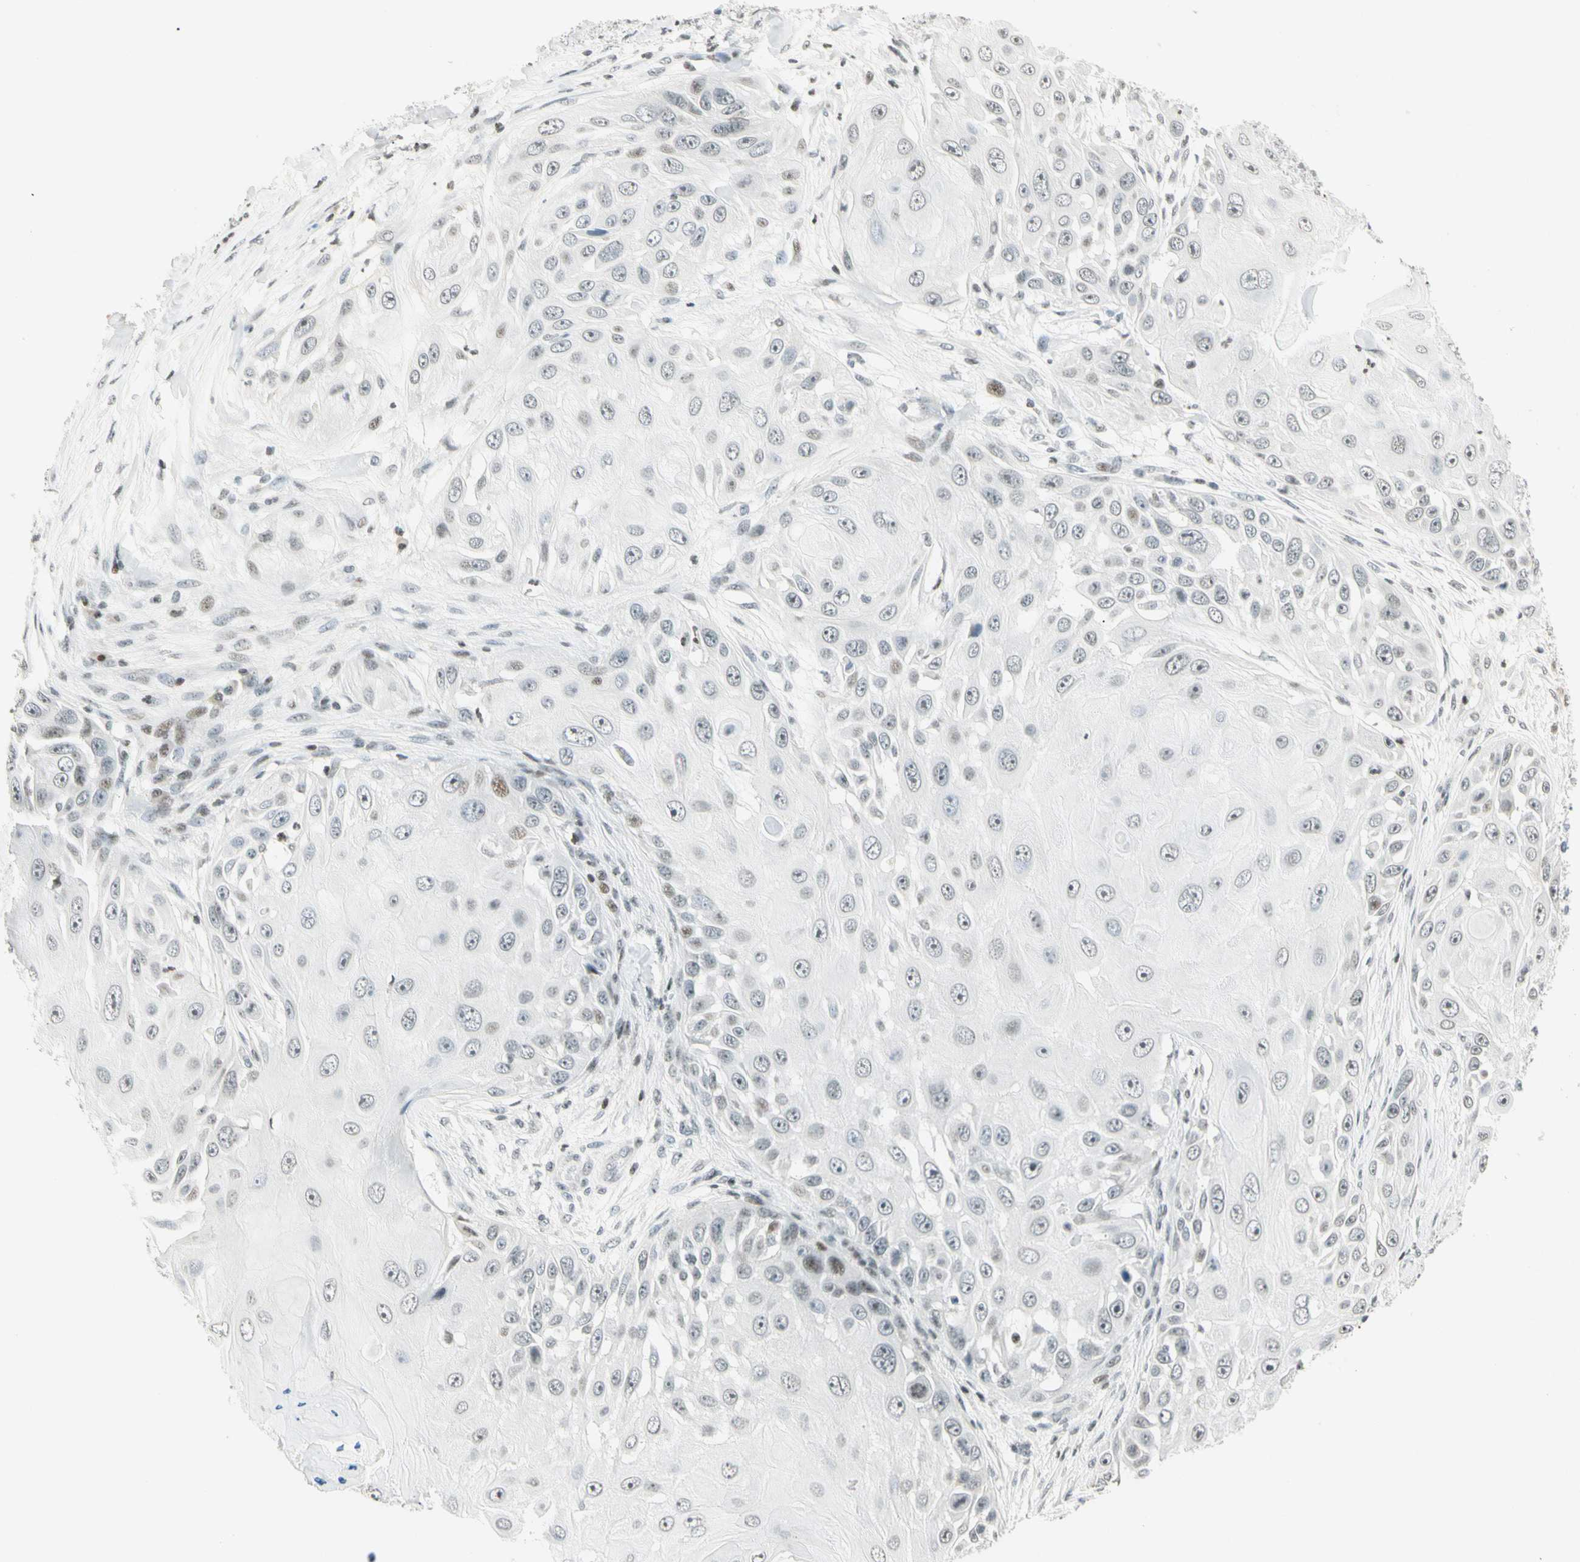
{"staining": {"intensity": "weak", "quantity": "<25%", "location": "nuclear"}, "tissue": "skin cancer", "cell_type": "Tumor cells", "image_type": "cancer", "snomed": [{"axis": "morphology", "description": "Squamous cell carcinoma, NOS"}, {"axis": "topography", "description": "Skin"}], "caption": "Skin squamous cell carcinoma was stained to show a protein in brown. There is no significant expression in tumor cells.", "gene": "SMAD3", "patient": {"sex": "female", "age": 44}}